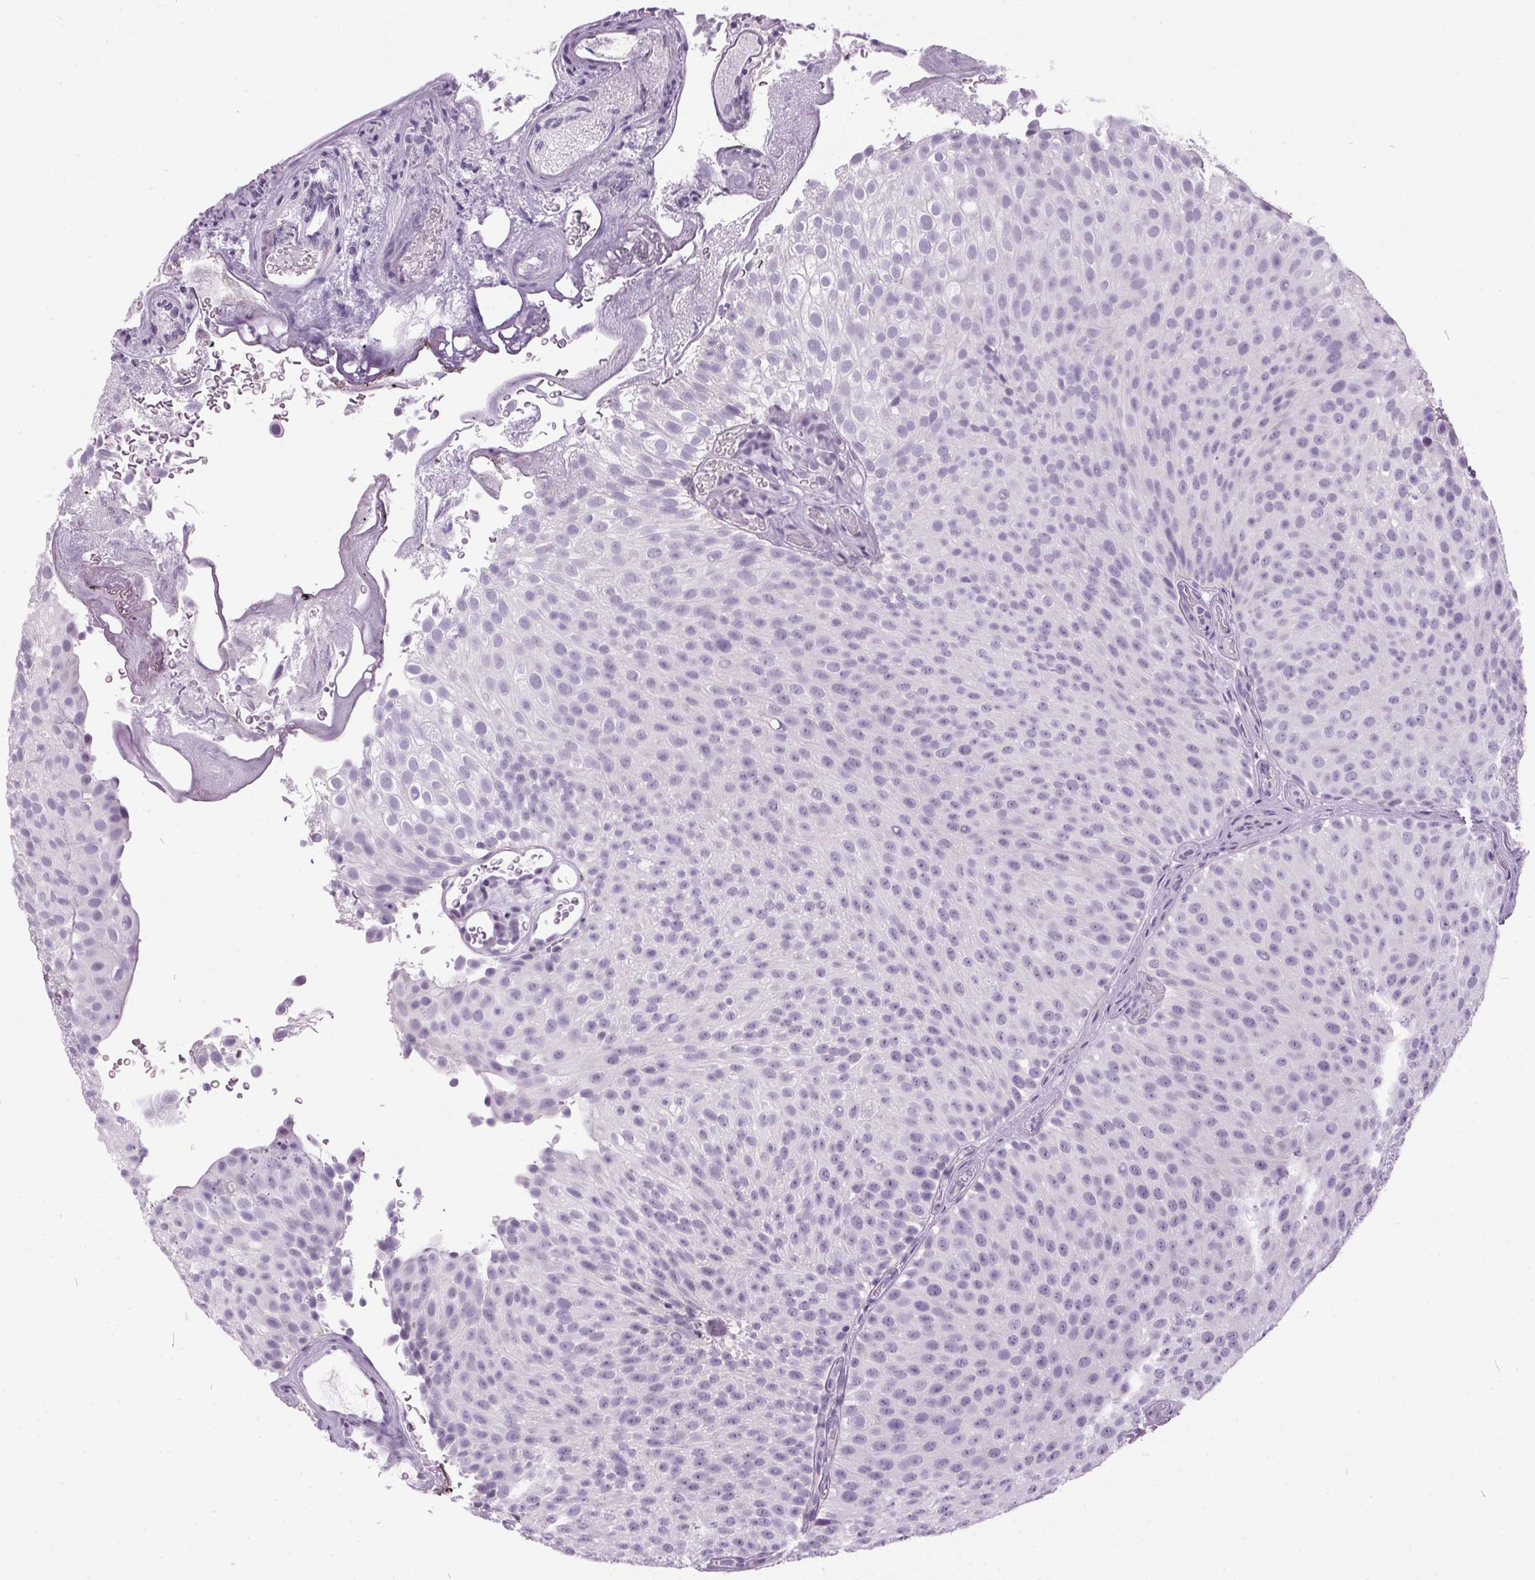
{"staining": {"intensity": "negative", "quantity": "none", "location": "none"}, "tissue": "urothelial cancer", "cell_type": "Tumor cells", "image_type": "cancer", "snomed": [{"axis": "morphology", "description": "Urothelial carcinoma, Low grade"}, {"axis": "topography", "description": "Urinary bladder"}], "caption": "Photomicrograph shows no protein expression in tumor cells of low-grade urothelial carcinoma tissue.", "gene": "ODAD2", "patient": {"sex": "male", "age": 78}}